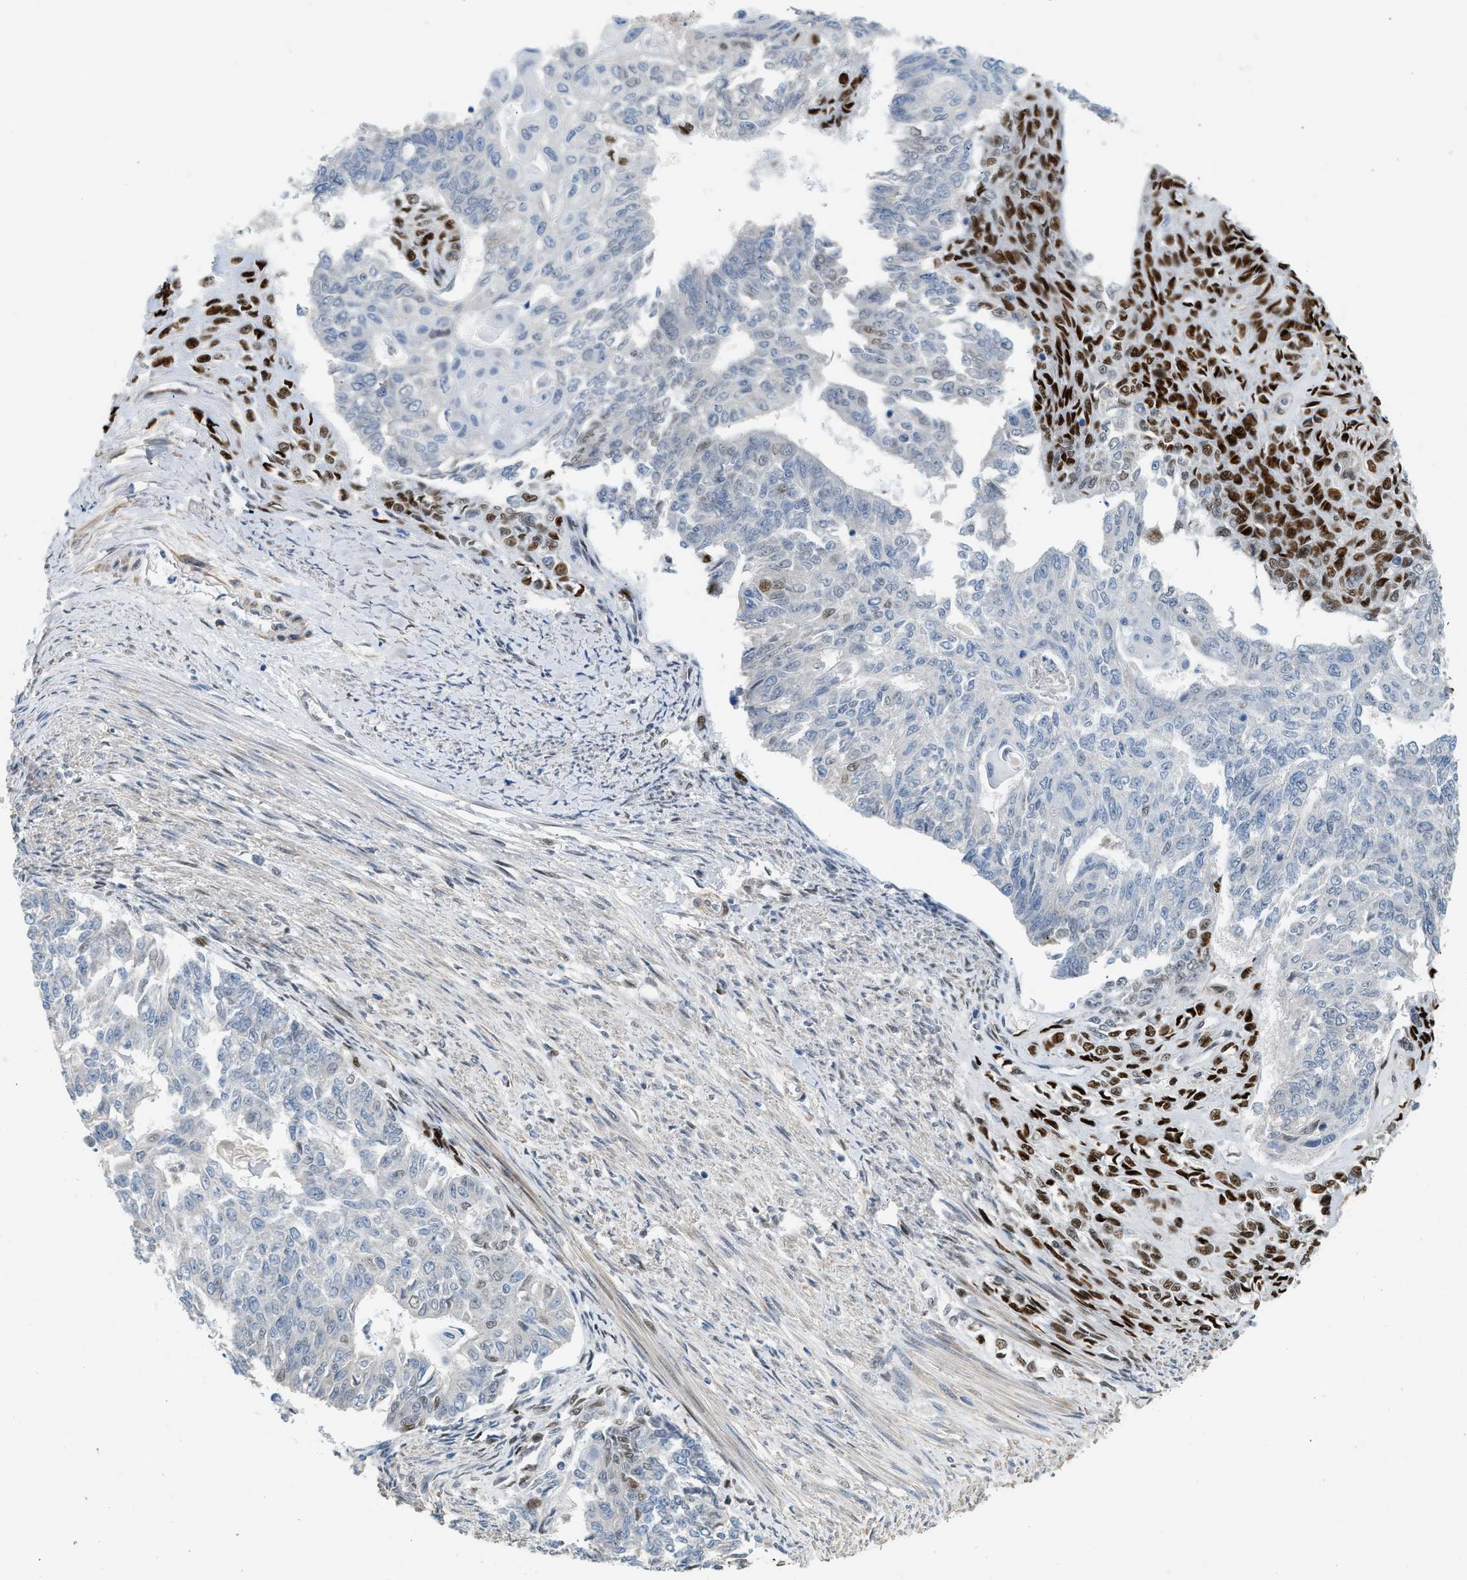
{"staining": {"intensity": "negative", "quantity": "none", "location": "none"}, "tissue": "endometrial cancer", "cell_type": "Tumor cells", "image_type": "cancer", "snomed": [{"axis": "morphology", "description": "Adenocarcinoma, NOS"}, {"axis": "topography", "description": "Endometrium"}], "caption": "The photomicrograph demonstrates no staining of tumor cells in endometrial adenocarcinoma.", "gene": "ZBTB20", "patient": {"sex": "female", "age": 32}}